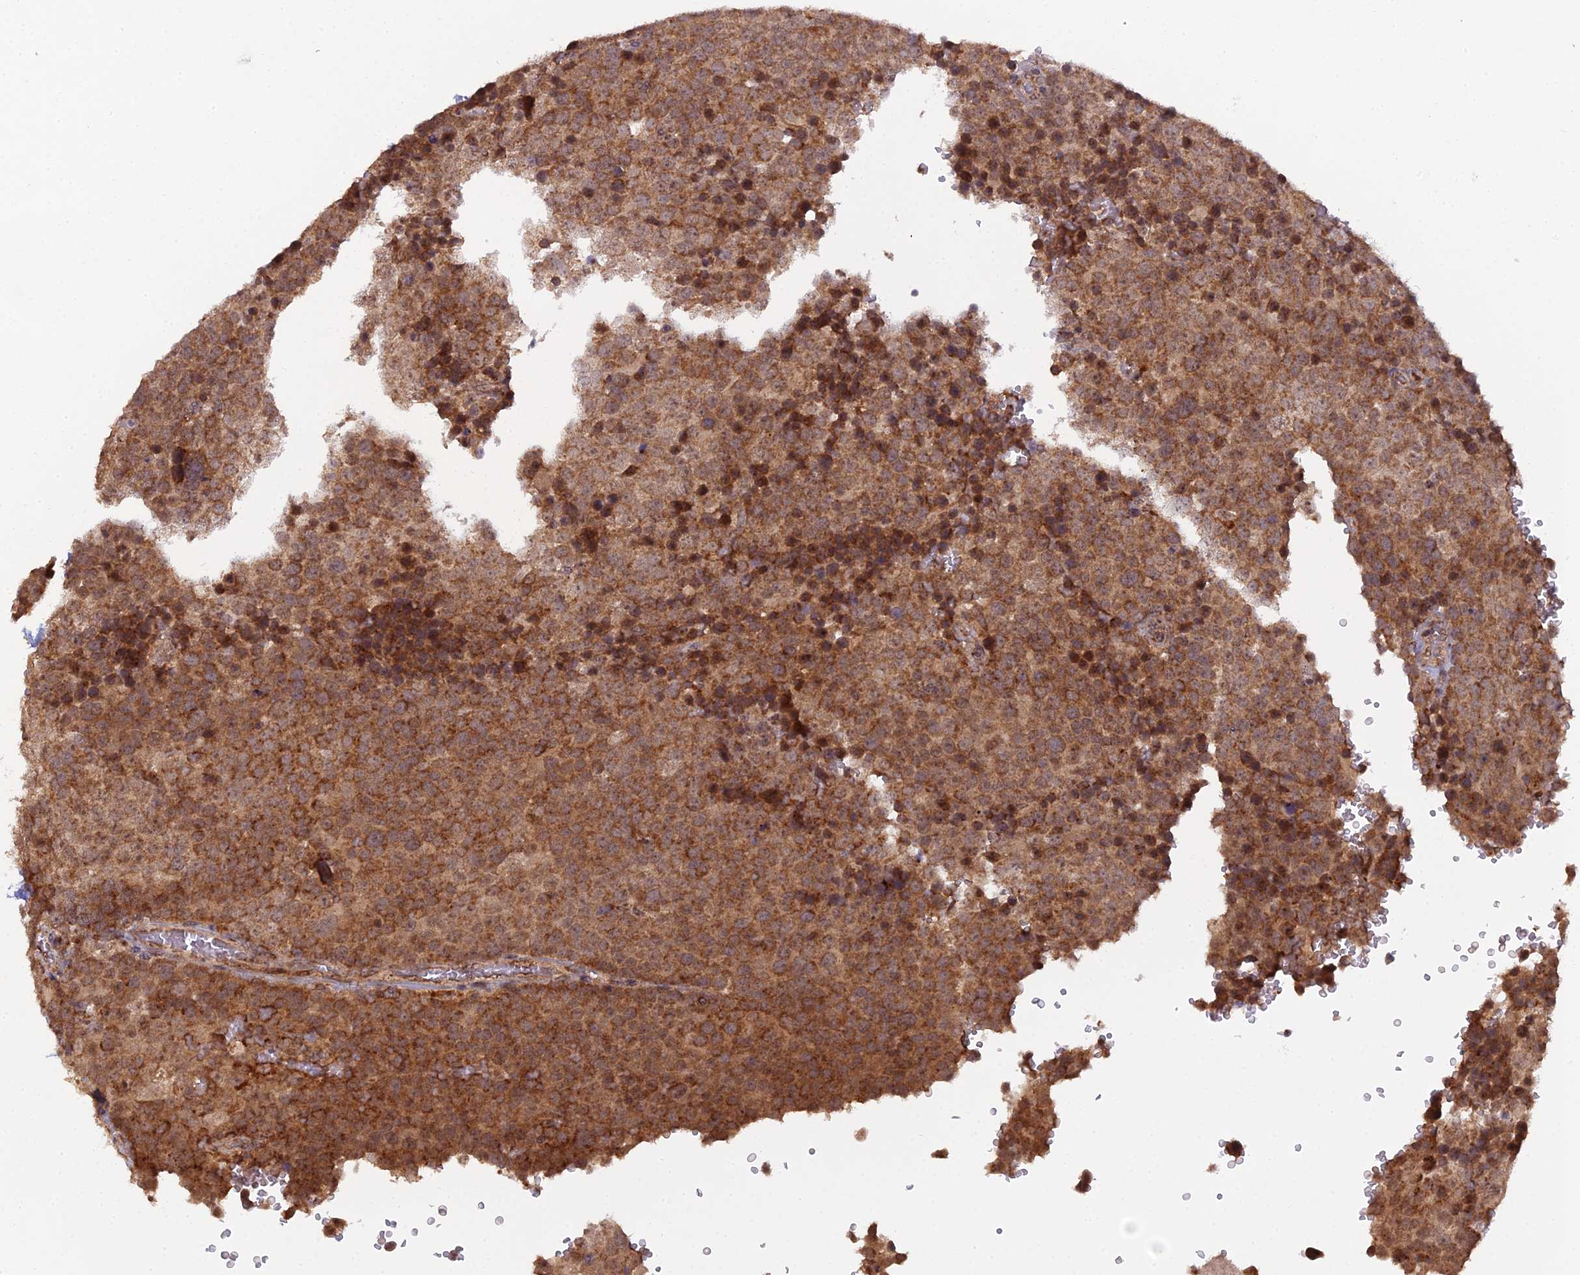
{"staining": {"intensity": "moderate", "quantity": ">75%", "location": "cytoplasmic/membranous"}, "tissue": "testis cancer", "cell_type": "Tumor cells", "image_type": "cancer", "snomed": [{"axis": "morphology", "description": "Seminoma, NOS"}, {"axis": "topography", "description": "Testis"}], "caption": "A high-resolution photomicrograph shows immunohistochemistry (IHC) staining of testis cancer (seminoma), which displays moderate cytoplasmic/membranous staining in about >75% of tumor cells.", "gene": "MEOX1", "patient": {"sex": "male", "age": 71}}